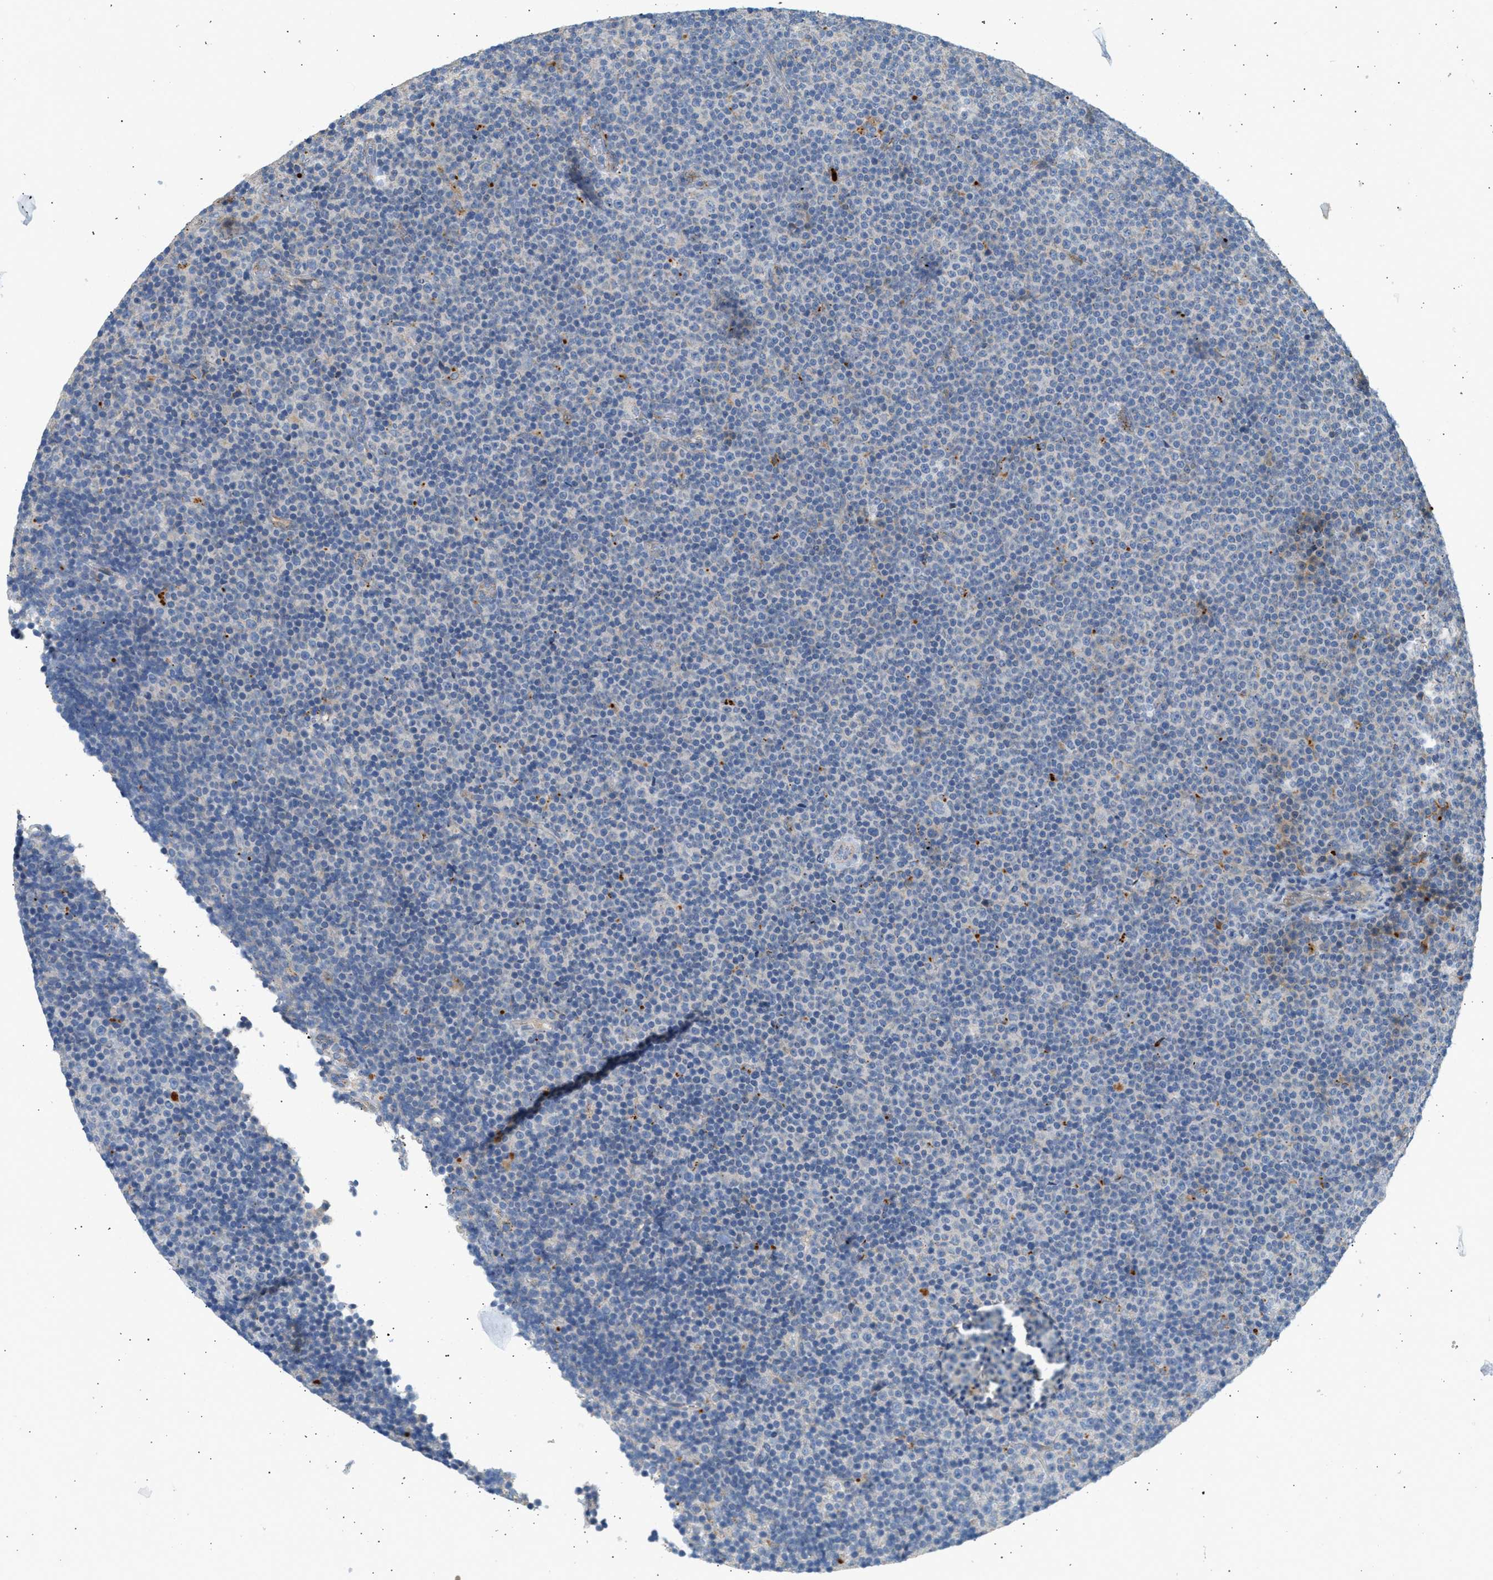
{"staining": {"intensity": "negative", "quantity": "none", "location": "none"}, "tissue": "lymphoma", "cell_type": "Tumor cells", "image_type": "cancer", "snomed": [{"axis": "morphology", "description": "Malignant lymphoma, non-Hodgkin's type, Low grade"}, {"axis": "topography", "description": "Lymph node"}], "caption": "A histopathology image of human malignant lymphoma, non-Hodgkin's type (low-grade) is negative for staining in tumor cells. The staining is performed using DAB brown chromogen with nuclei counter-stained in using hematoxylin.", "gene": "ENTHD1", "patient": {"sex": "female", "age": 67}}